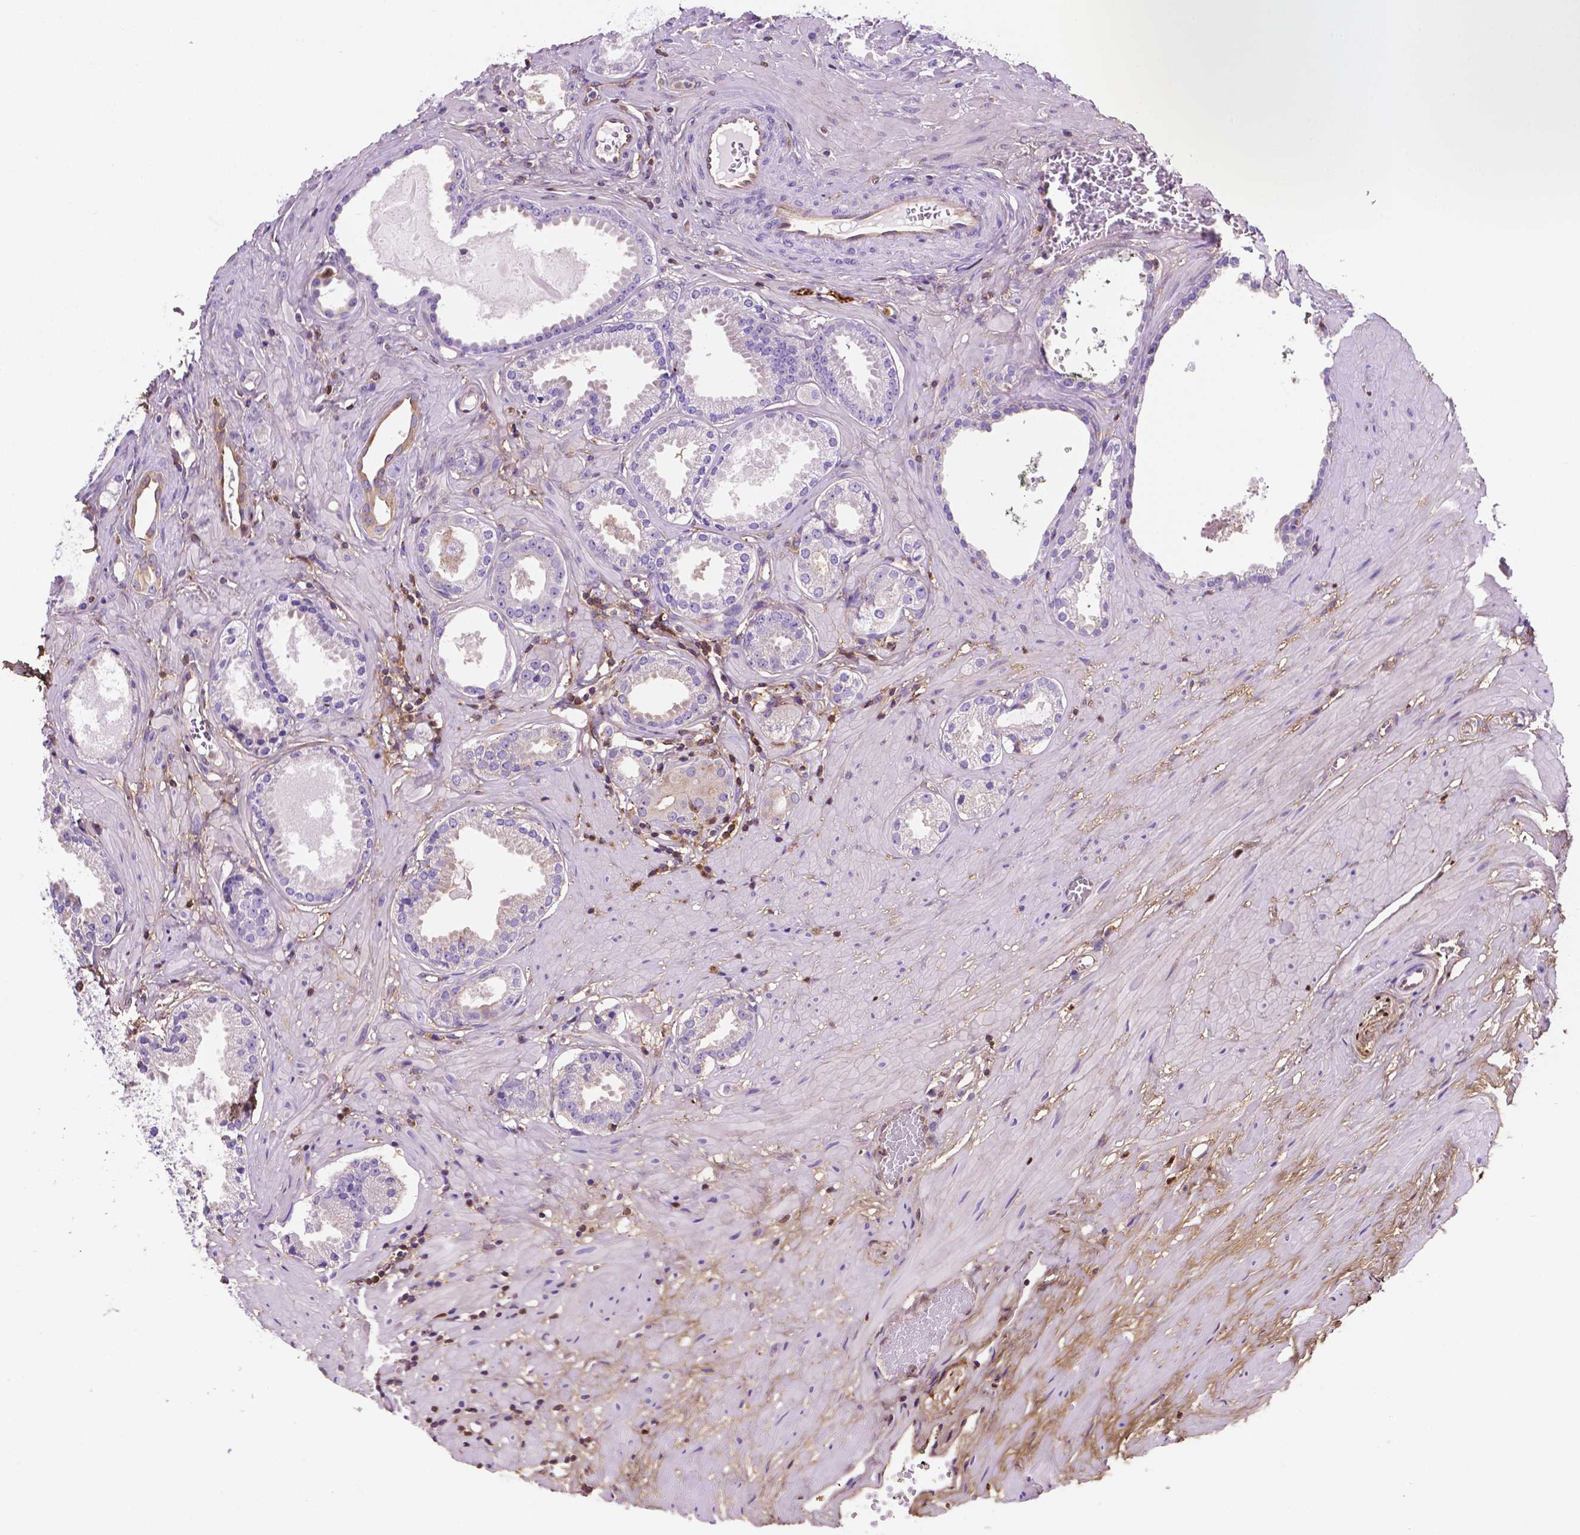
{"staining": {"intensity": "negative", "quantity": "none", "location": "none"}, "tissue": "prostate cancer", "cell_type": "Tumor cells", "image_type": "cancer", "snomed": [{"axis": "morphology", "description": "Adenocarcinoma, NOS"}, {"axis": "morphology", "description": "Adenocarcinoma, Low grade"}, {"axis": "topography", "description": "Prostate"}], "caption": "Adenocarcinoma (low-grade) (prostate) was stained to show a protein in brown. There is no significant expression in tumor cells.", "gene": "DCN", "patient": {"sex": "male", "age": 64}}